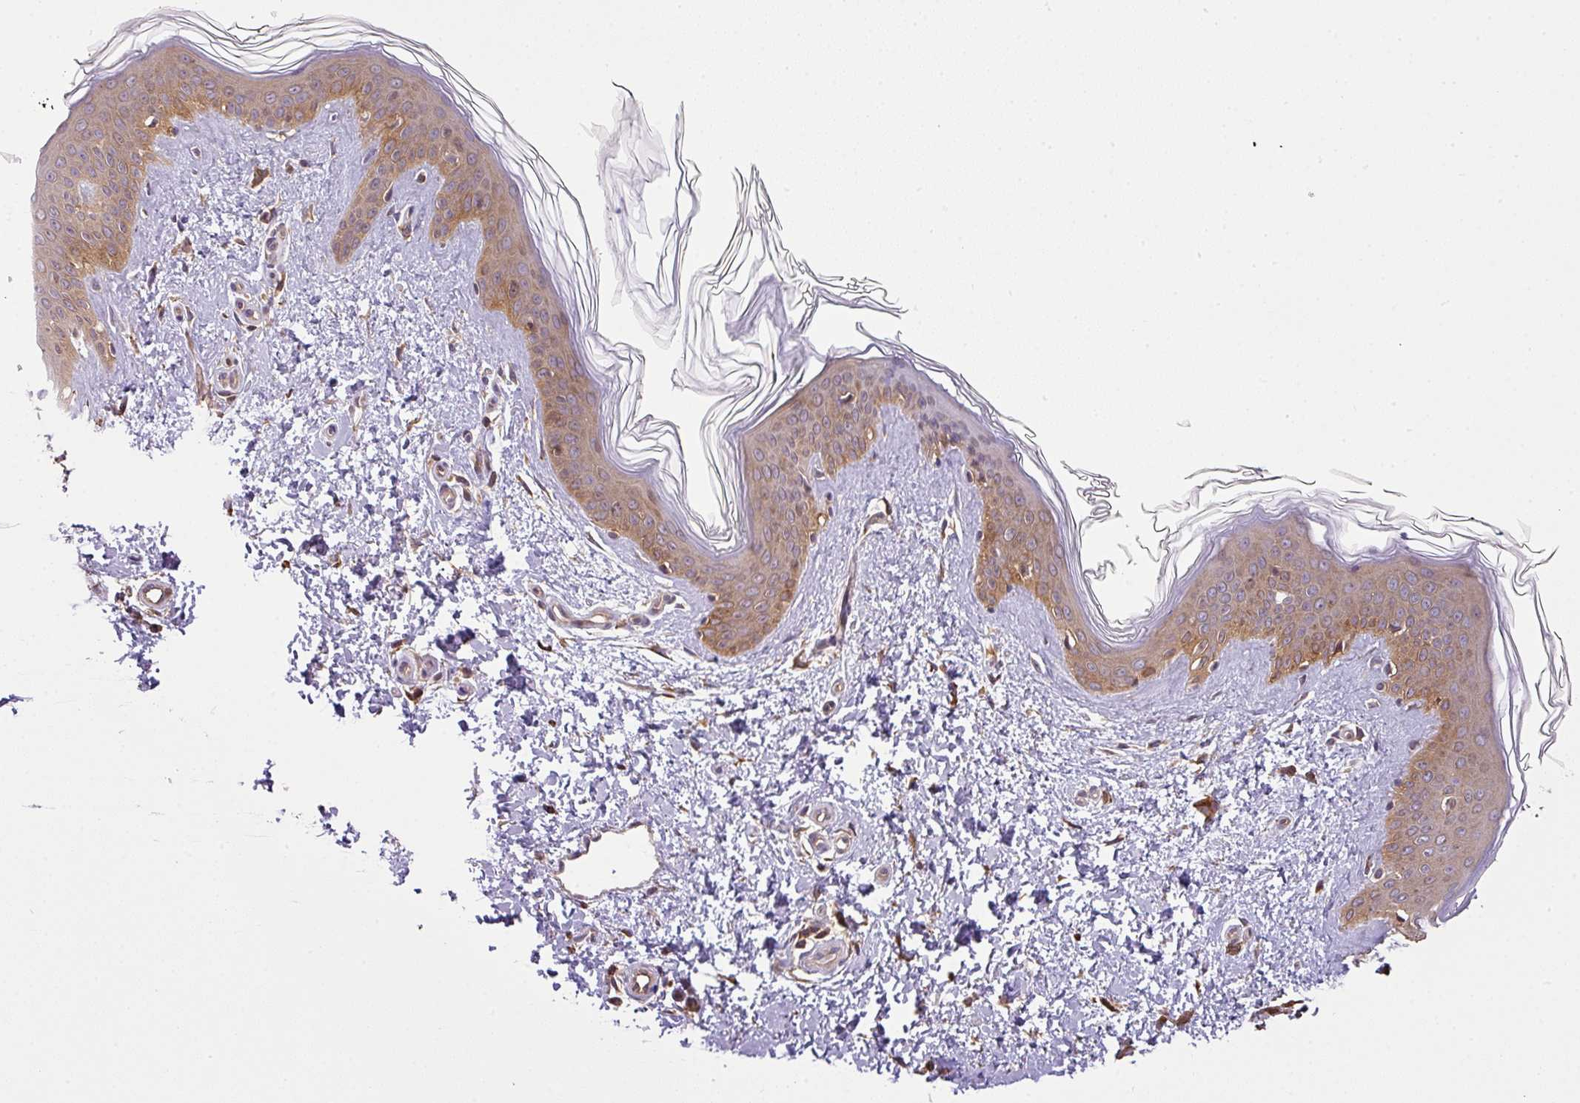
{"staining": {"intensity": "moderate", "quantity": ">75%", "location": "cytoplasmic/membranous"}, "tissue": "skin", "cell_type": "Fibroblasts", "image_type": "normal", "snomed": [{"axis": "morphology", "description": "Normal tissue, NOS"}, {"axis": "topography", "description": "Skin"}], "caption": "A histopathology image of skin stained for a protein demonstrates moderate cytoplasmic/membranous brown staining in fibroblasts. (brown staining indicates protein expression, while blue staining denotes nuclei).", "gene": "VENTX", "patient": {"sex": "female", "age": 41}}